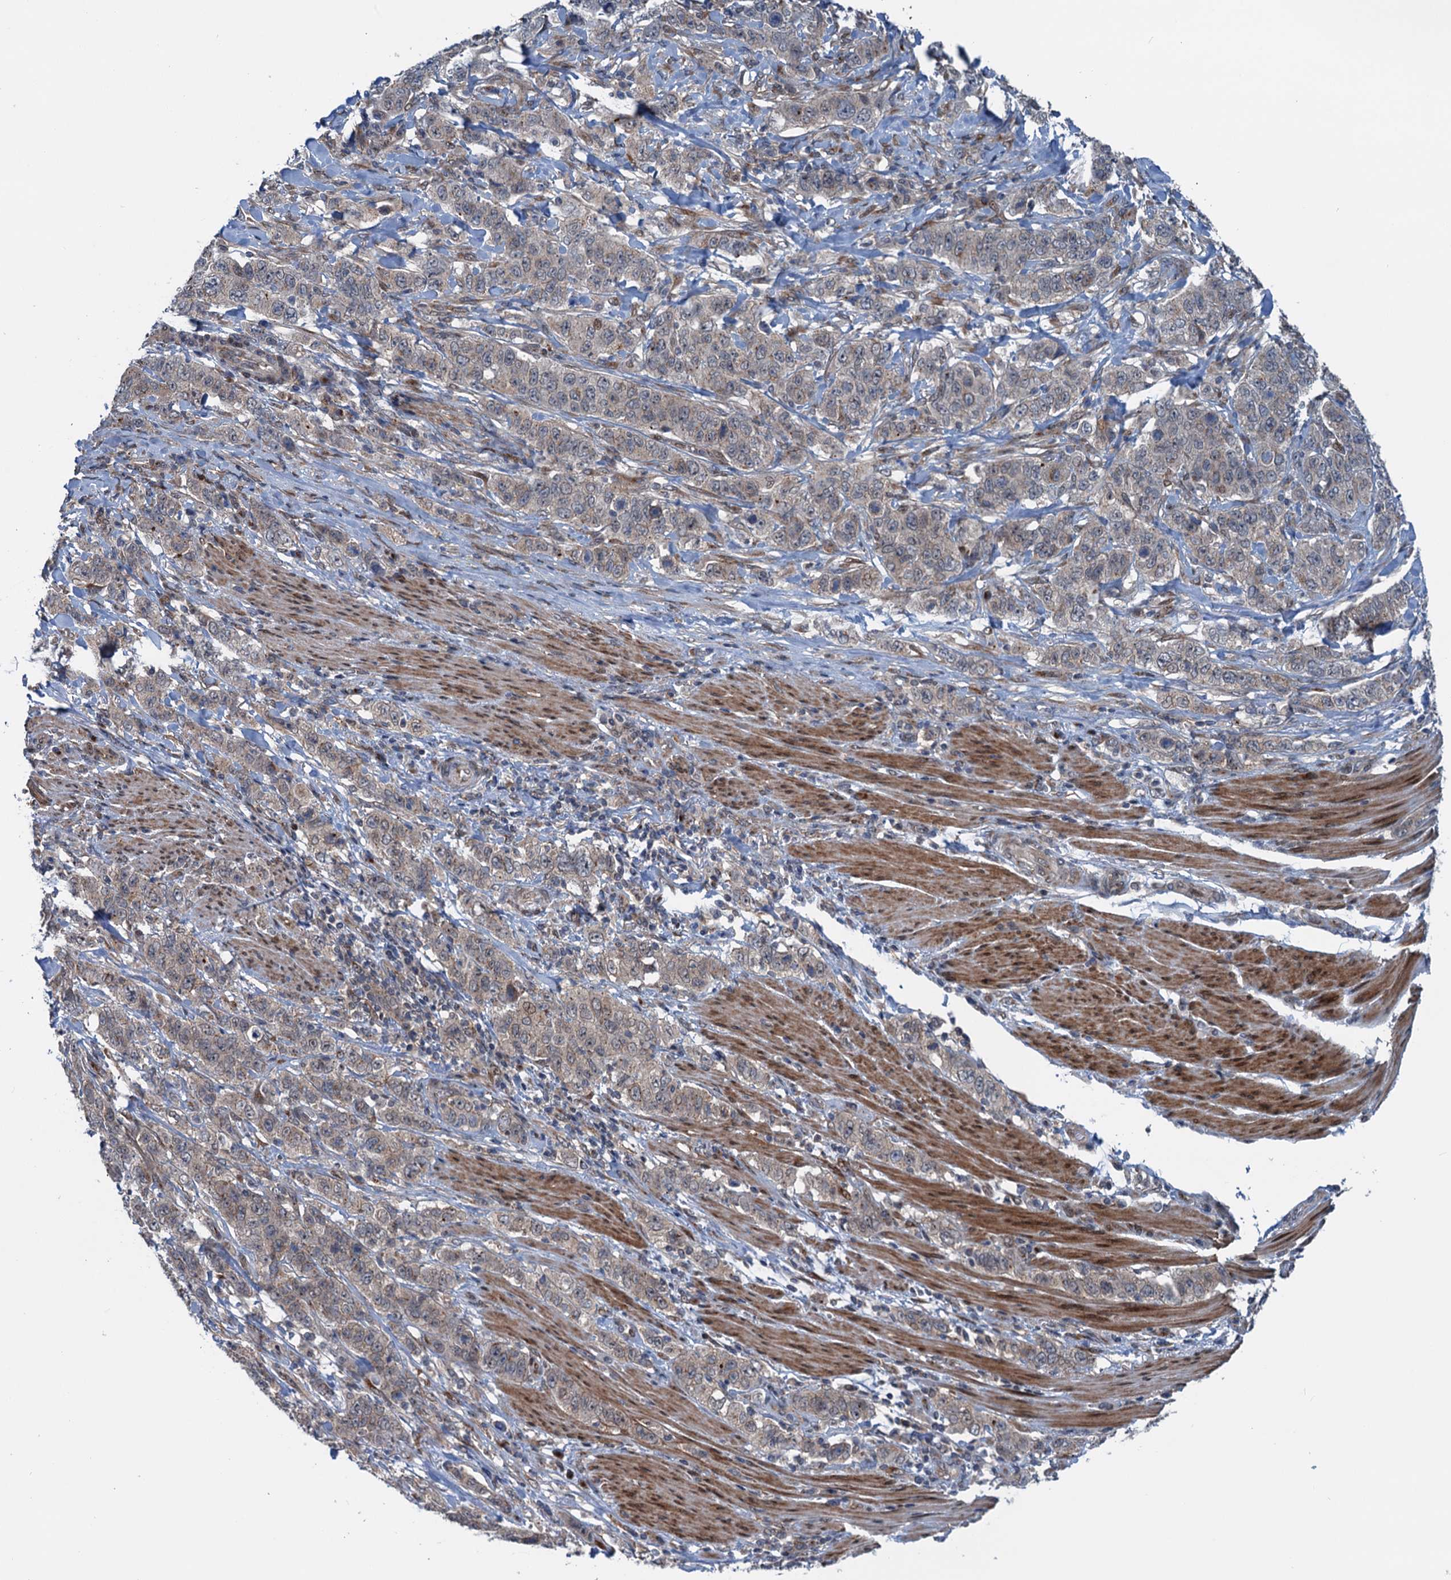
{"staining": {"intensity": "weak", "quantity": ">75%", "location": "cytoplasmic/membranous"}, "tissue": "stomach cancer", "cell_type": "Tumor cells", "image_type": "cancer", "snomed": [{"axis": "morphology", "description": "Adenocarcinoma, NOS"}, {"axis": "topography", "description": "Stomach"}], "caption": "Immunohistochemistry (IHC) photomicrograph of neoplastic tissue: human stomach cancer stained using immunohistochemistry shows low levels of weak protein expression localized specifically in the cytoplasmic/membranous of tumor cells, appearing as a cytoplasmic/membranous brown color.", "gene": "DYNC2I2", "patient": {"sex": "male", "age": 48}}